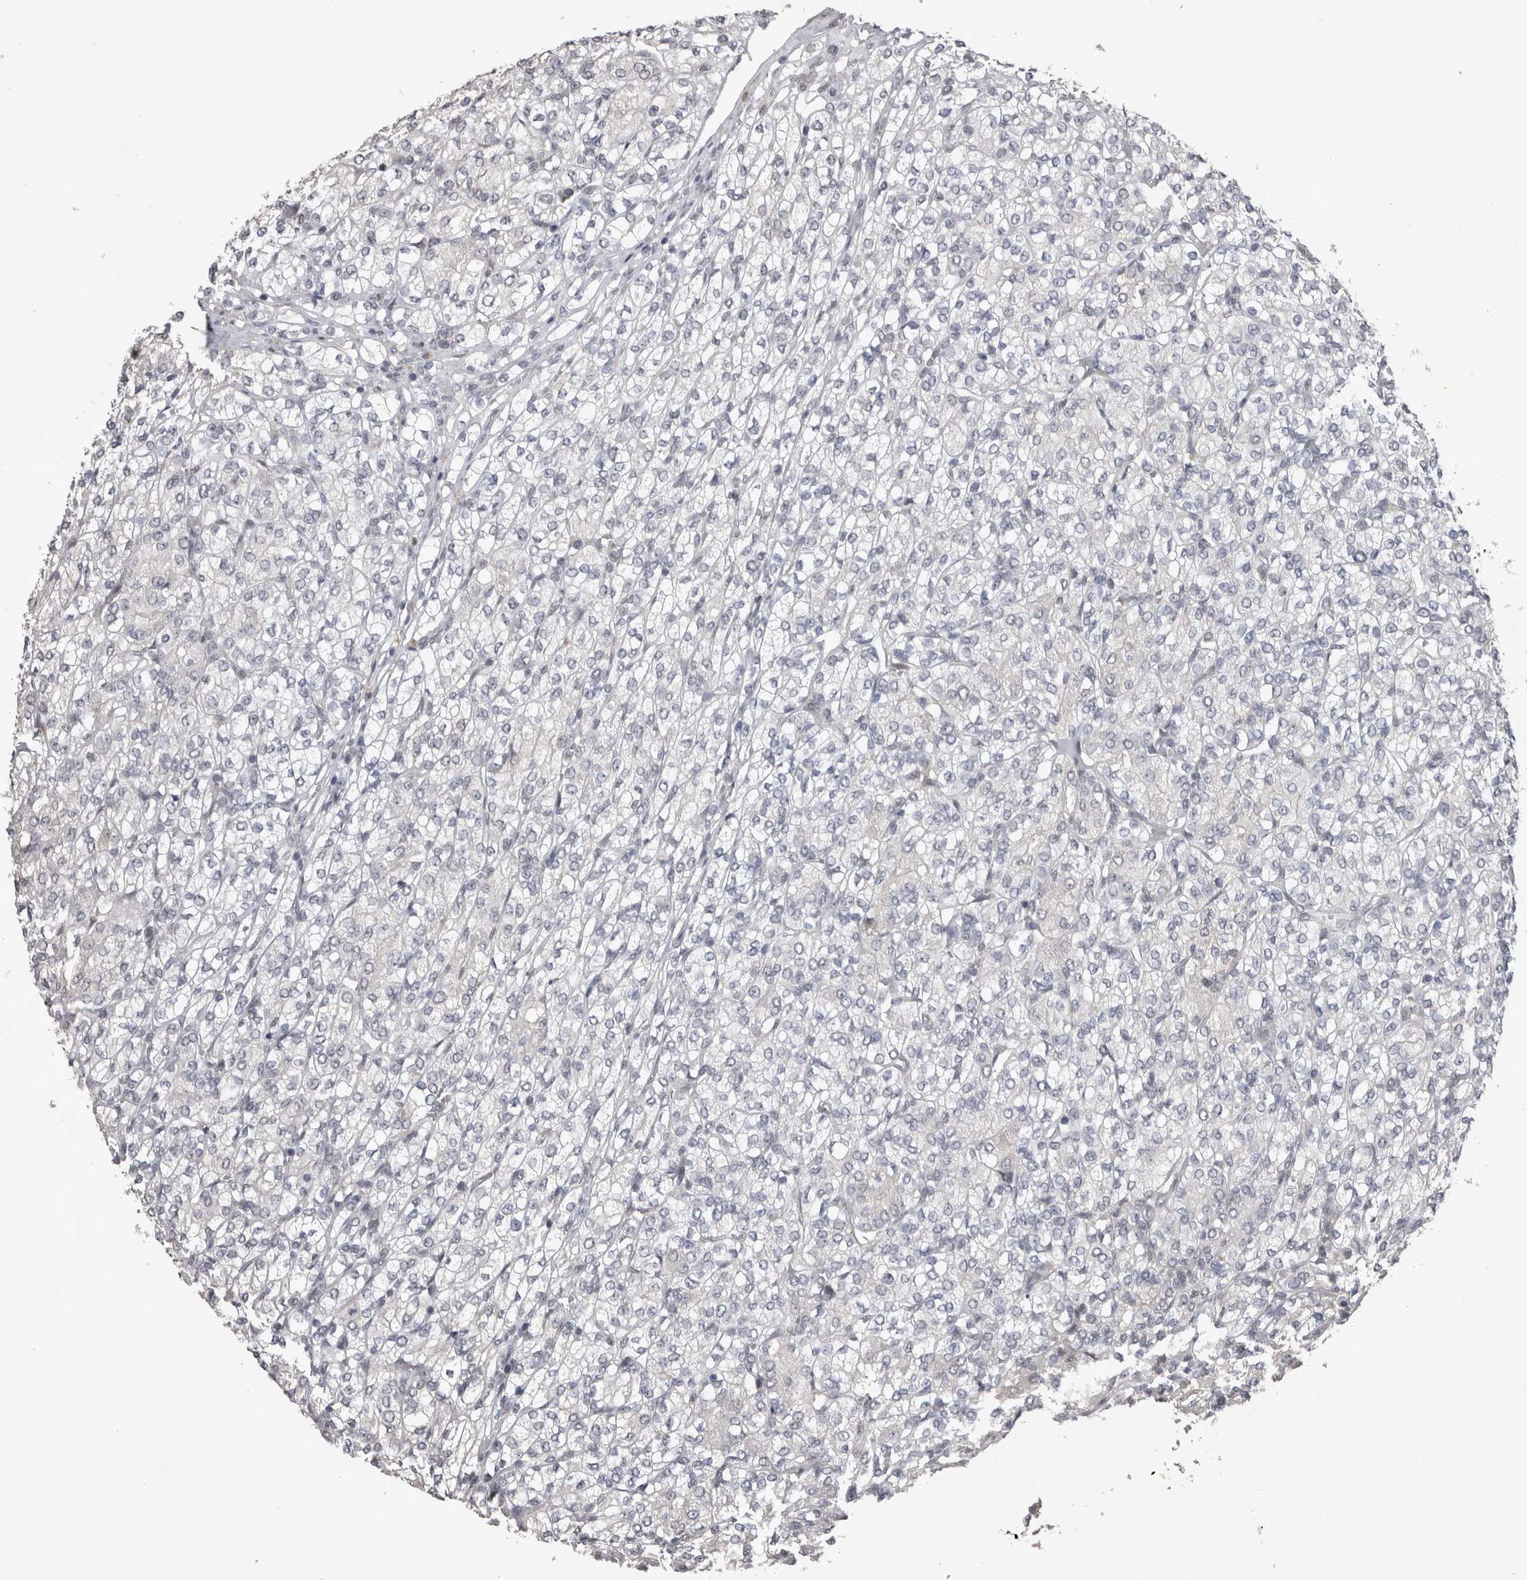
{"staining": {"intensity": "negative", "quantity": "none", "location": "none"}, "tissue": "renal cancer", "cell_type": "Tumor cells", "image_type": "cancer", "snomed": [{"axis": "morphology", "description": "Adenocarcinoma, NOS"}, {"axis": "topography", "description": "Kidney"}], "caption": "Immunohistochemistry image of neoplastic tissue: human renal cancer stained with DAB exhibits no significant protein expression in tumor cells.", "gene": "IFI44", "patient": {"sex": "male", "age": 77}}